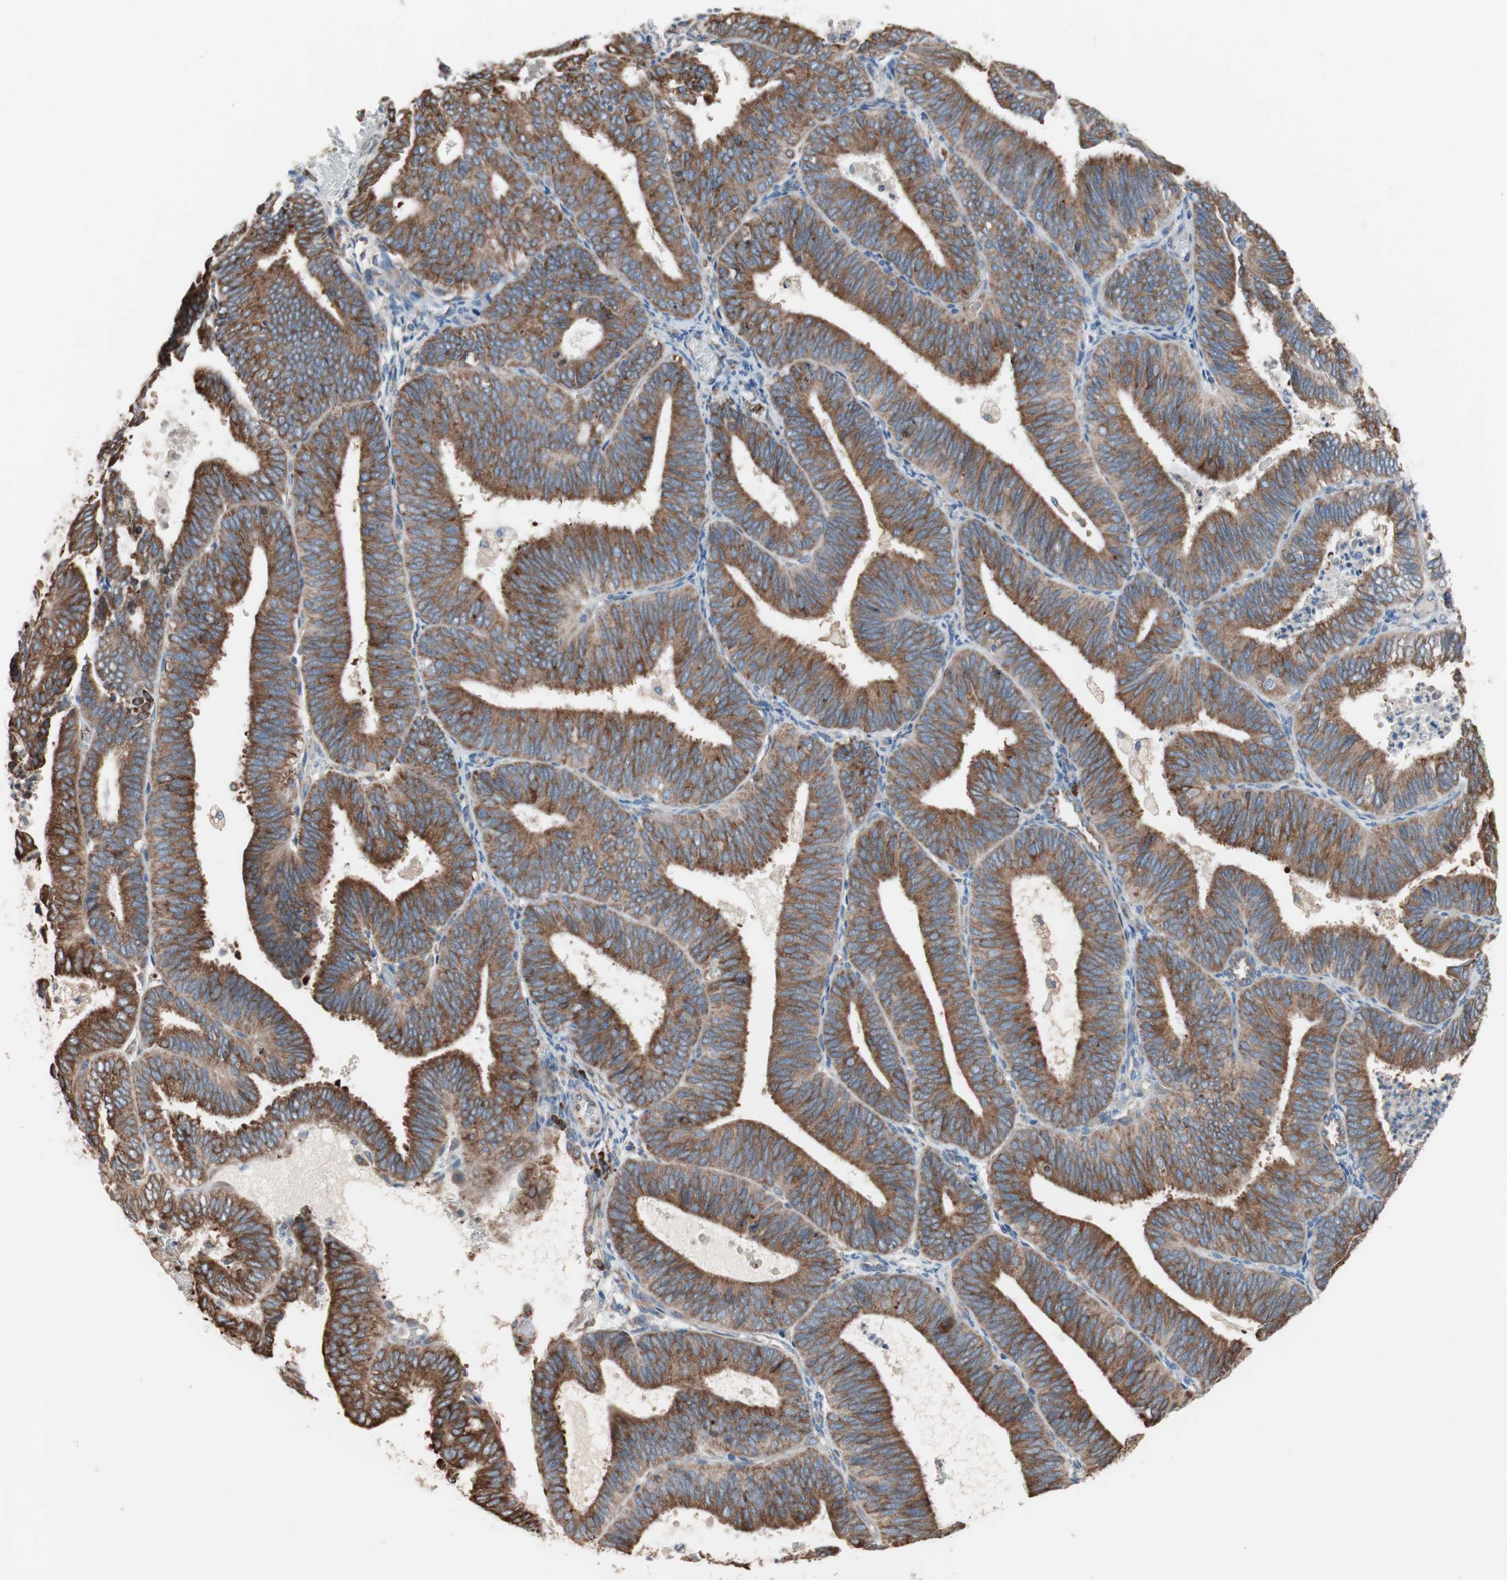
{"staining": {"intensity": "moderate", "quantity": ">75%", "location": "cytoplasmic/membranous"}, "tissue": "endometrial cancer", "cell_type": "Tumor cells", "image_type": "cancer", "snomed": [{"axis": "morphology", "description": "Adenocarcinoma, NOS"}, {"axis": "topography", "description": "Uterus"}], "caption": "Immunohistochemistry photomicrograph of human endometrial cancer stained for a protein (brown), which demonstrates medium levels of moderate cytoplasmic/membranous positivity in approximately >75% of tumor cells.", "gene": "SLC27A4", "patient": {"sex": "female", "age": 60}}